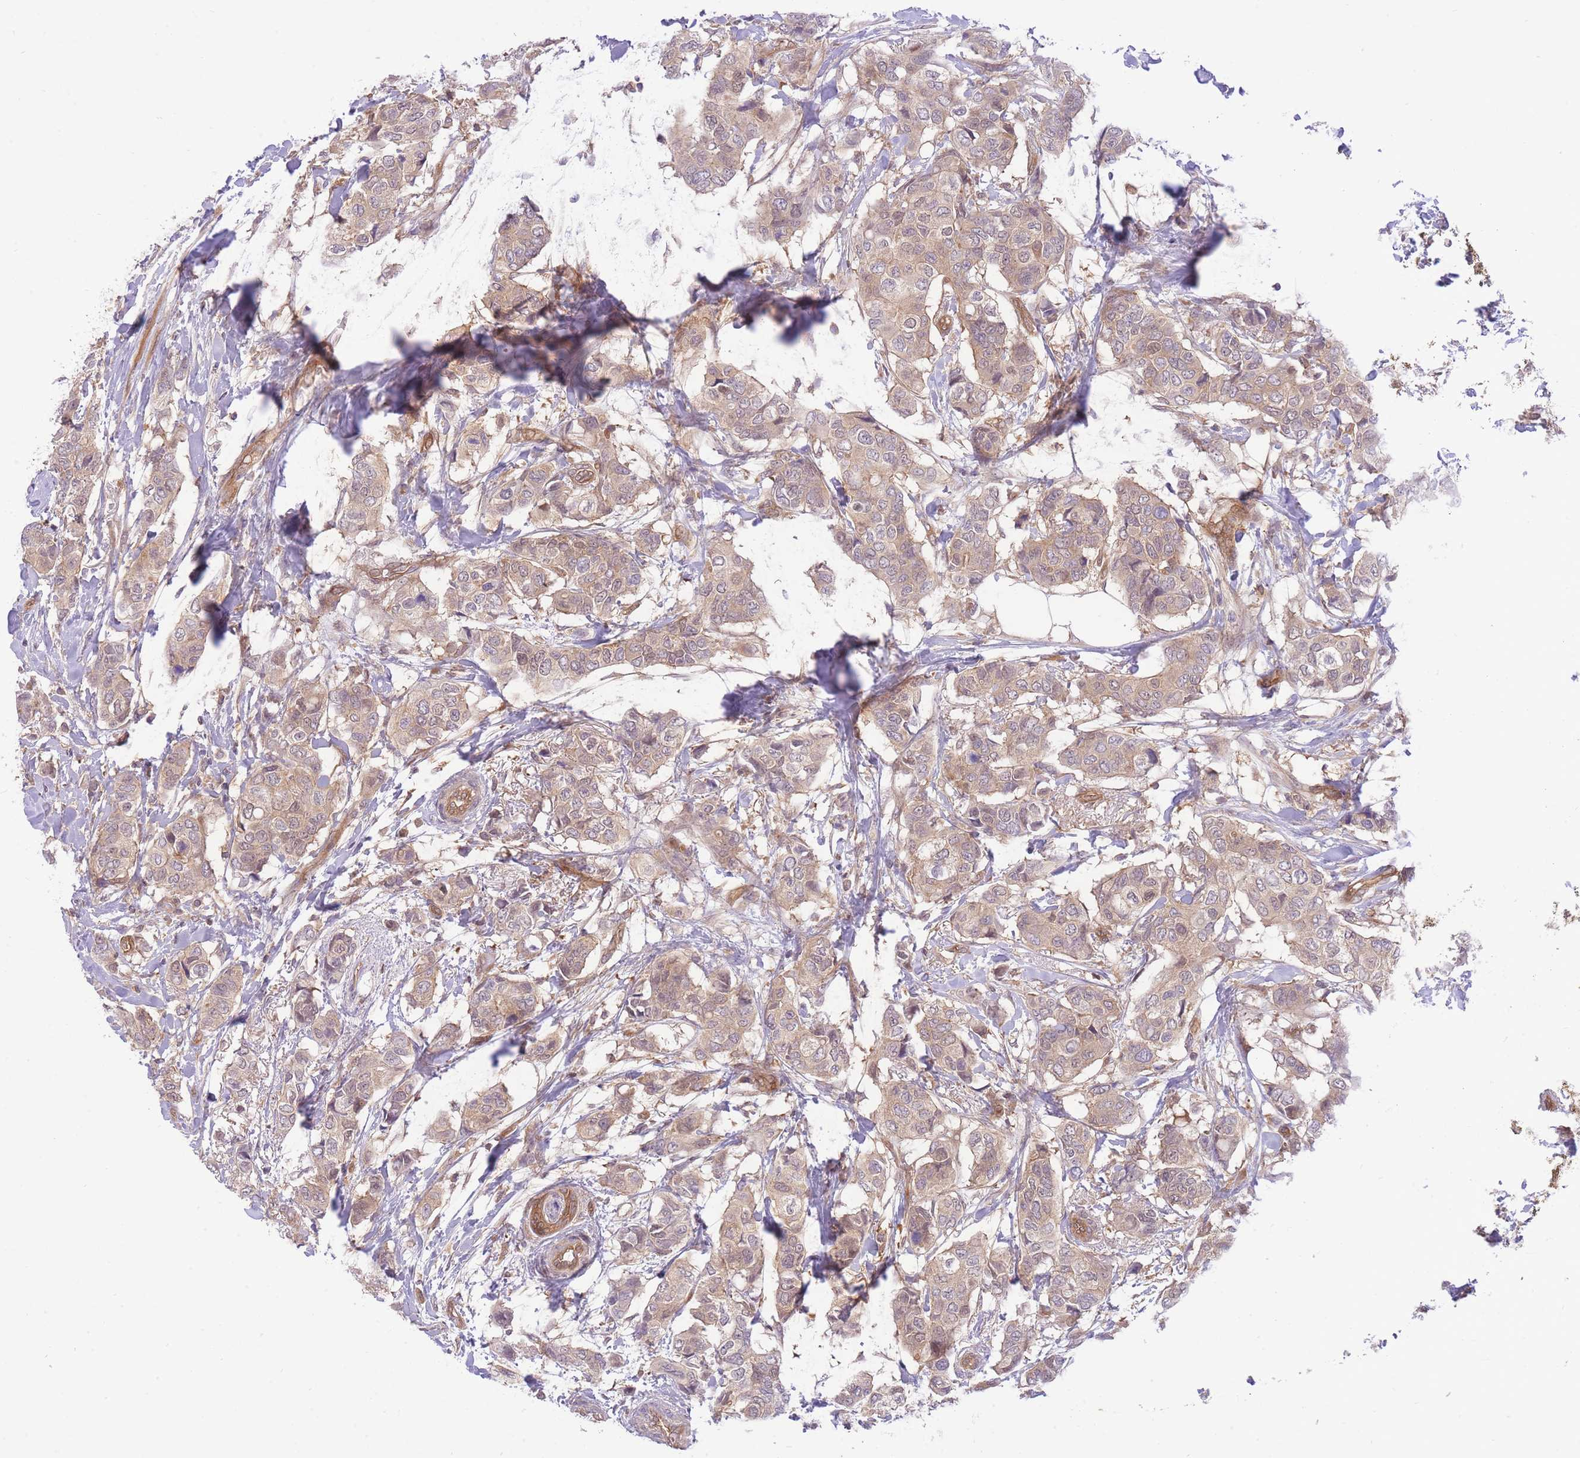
{"staining": {"intensity": "moderate", "quantity": ">75%", "location": "cytoplasmic/membranous"}, "tissue": "breast cancer", "cell_type": "Tumor cells", "image_type": "cancer", "snomed": [{"axis": "morphology", "description": "Lobular carcinoma"}, {"axis": "topography", "description": "Breast"}], "caption": "Breast cancer stained with immunohistochemistry displays moderate cytoplasmic/membranous expression in about >75% of tumor cells. Immunohistochemistry (ihc) stains the protein in brown and the nuclei are stained blue.", "gene": "PREP", "patient": {"sex": "female", "age": 51}}